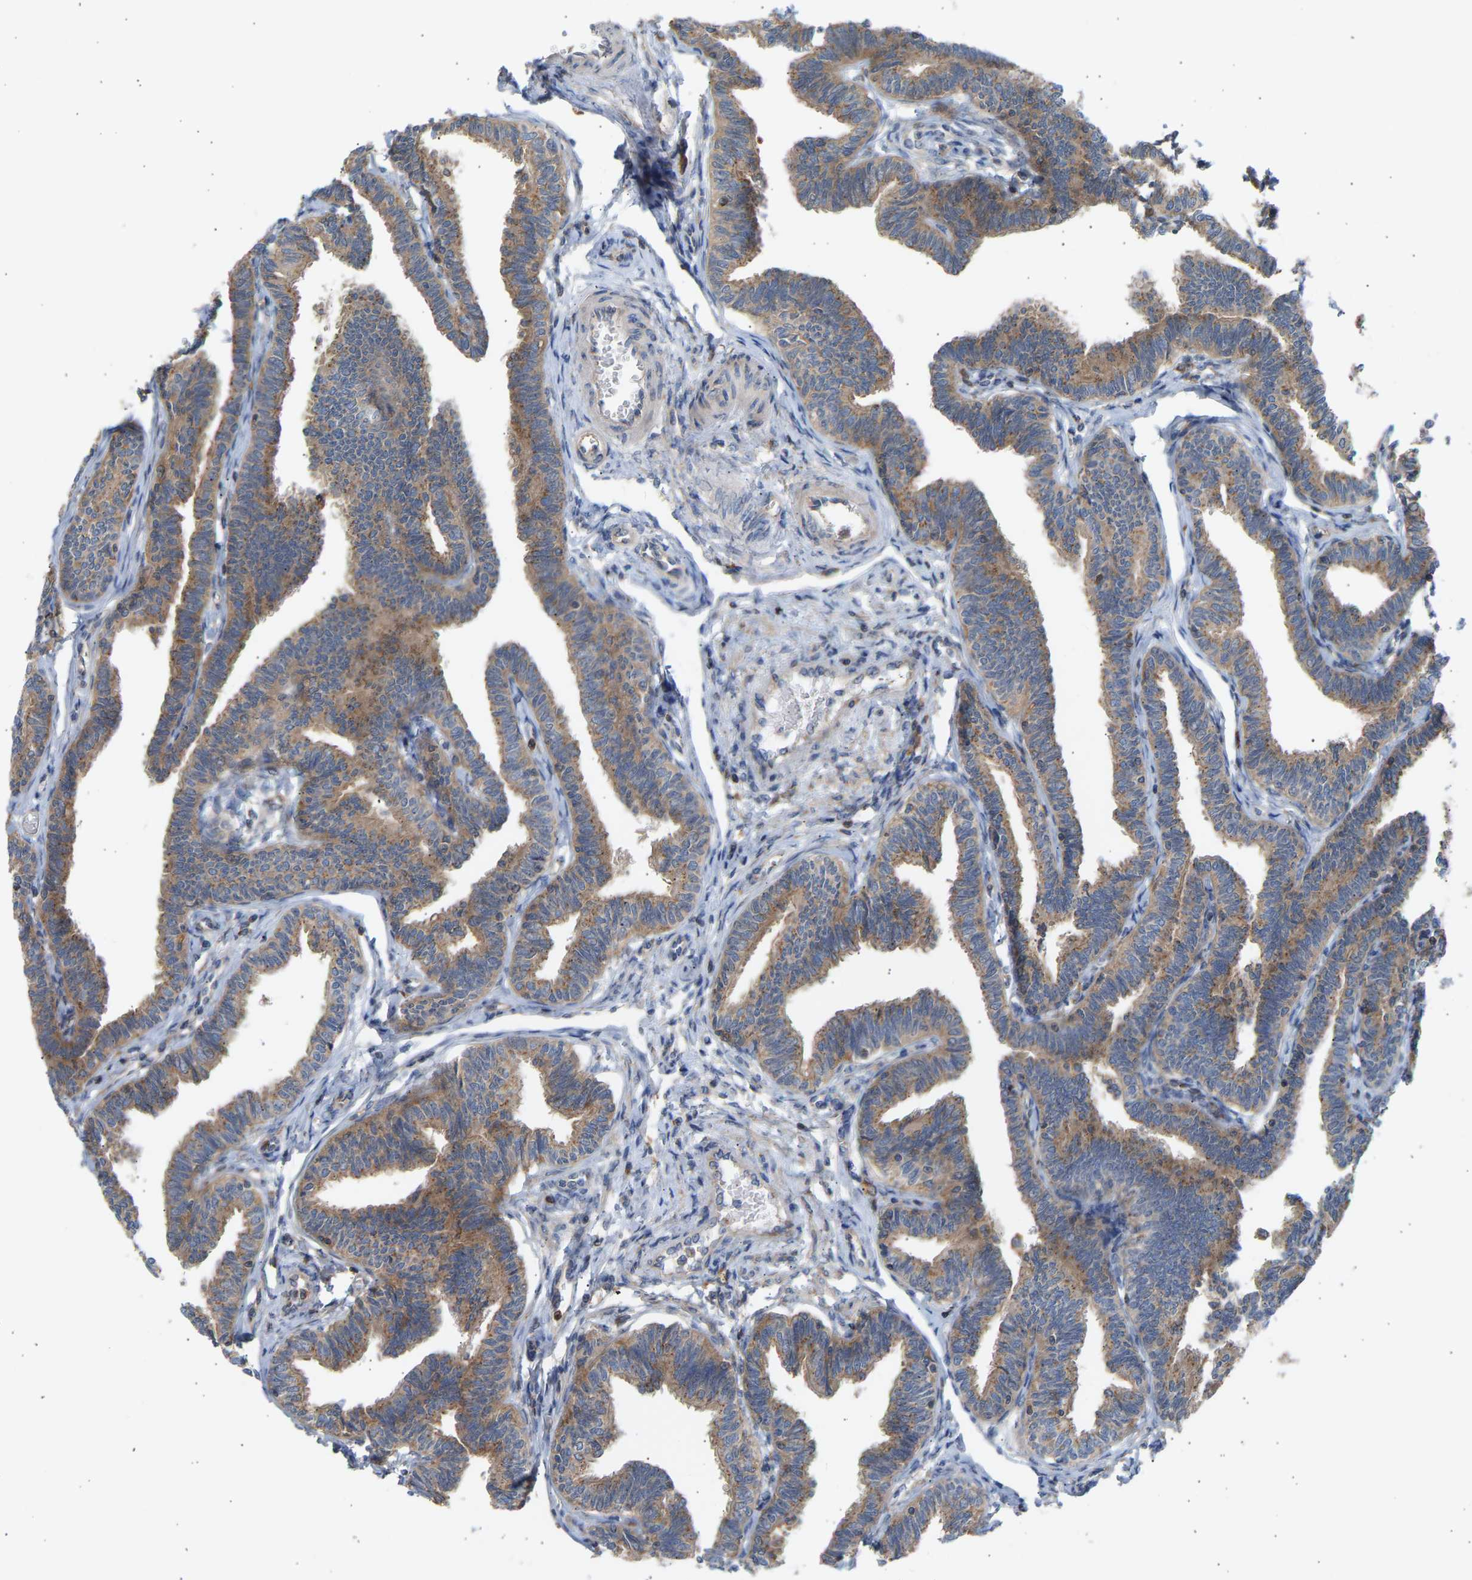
{"staining": {"intensity": "strong", "quantity": ">75%", "location": "cytoplasmic/membranous"}, "tissue": "fallopian tube", "cell_type": "Glandular cells", "image_type": "normal", "snomed": [{"axis": "morphology", "description": "Normal tissue, NOS"}, {"axis": "topography", "description": "Fallopian tube"}, {"axis": "topography", "description": "Ovary"}], "caption": "IHC image of unremarkable human fallopian tube stained for a protein (brown), which exhibits high levels of strong cytoplasmic/membranous expression in approximately >75% of glandular cells.", "gene": "GCN1", "patient": {"sex": "female", "age": 23}}